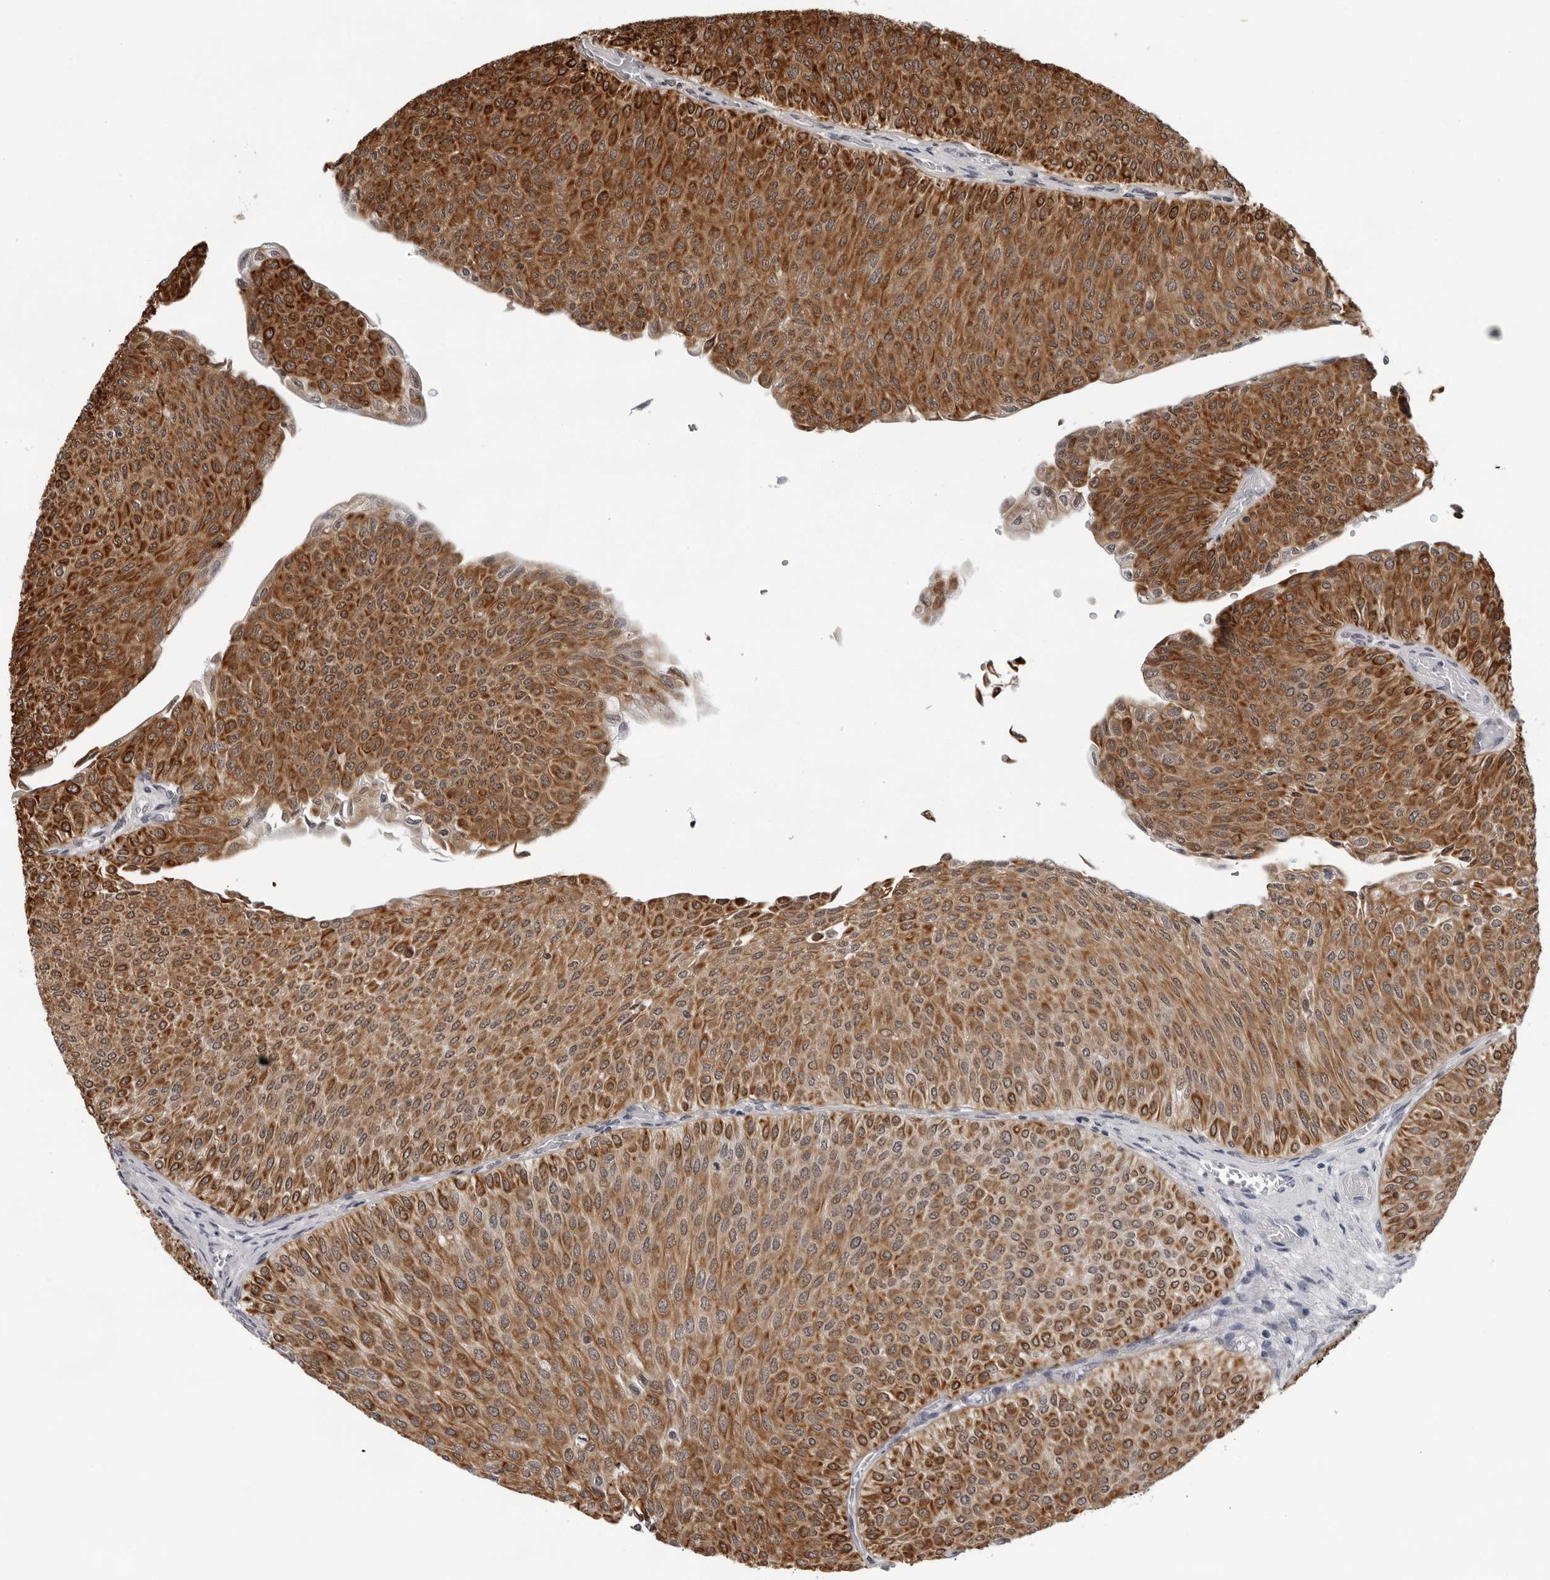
{"staining": {"intensity": "strong", "quantity": ">75%", "location": "cytoplasmic/membranous"}, "tissue": "urothelial cancer", "cell_type": "Tumor cells", "image_type": "cancer", "snomed": [{"axis": "morphology", "description": "Urothelial carcinoma, Low grade"}, {"axis": "topography", "description": "Urinary bladder"}], "caption": "Approximately >75% of tumor cells in human urothelial cancer demonstrate strong cytoplasmic/membranous protein expression as visualized by brown immunohistochemical staining.", "gene": "CCDC28B", "patient": {"sex": "male", "age": 78}}